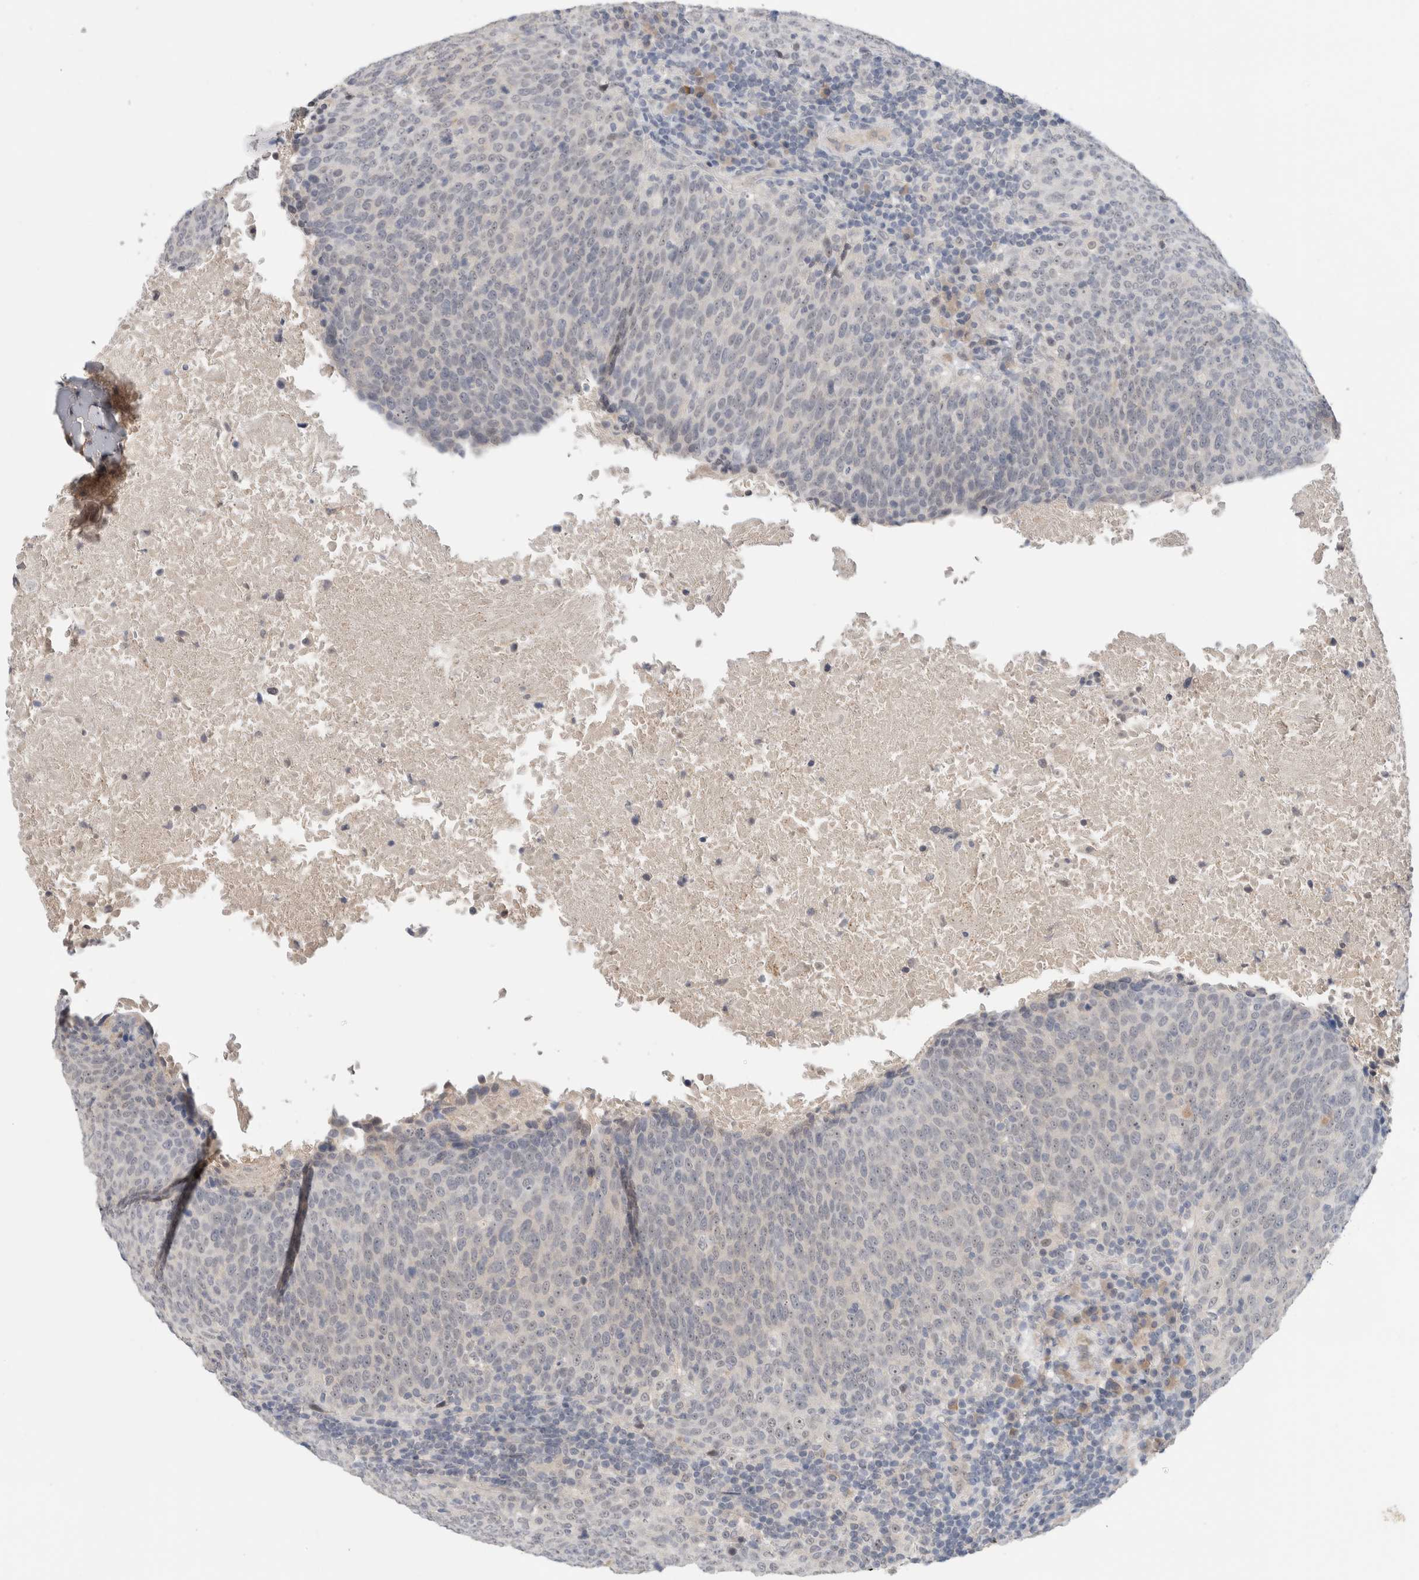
{"staining": {"intensity": "negative", "quantity": "none", "location": "none"}, "tissue": "head and neck cancer", "cell_type": "Tumor cells", "image_type": "cancer", "snomed": [{"axis": "morphology", "description": "Squamous cell carcinoma, NOS"}, {"axis": "morphology", "description": "Squamous cell carcinoma, metastatic, NOS"}, {"axis": "topography", "description": "Lymph node"}, {"axis": "topography", "description": "Head-Neck"}], "caption": "DAB (3,3'-diaminobenzidine) immunohistochemical staining of head and neck squamous cell carcinoma reveals no significant expression in tumor cells. (Immunohistochemistry (ihc), brightfield microscopy, high magnification).", "gene": "HCN3", "patient": {"sex": "male", "age": 62}}